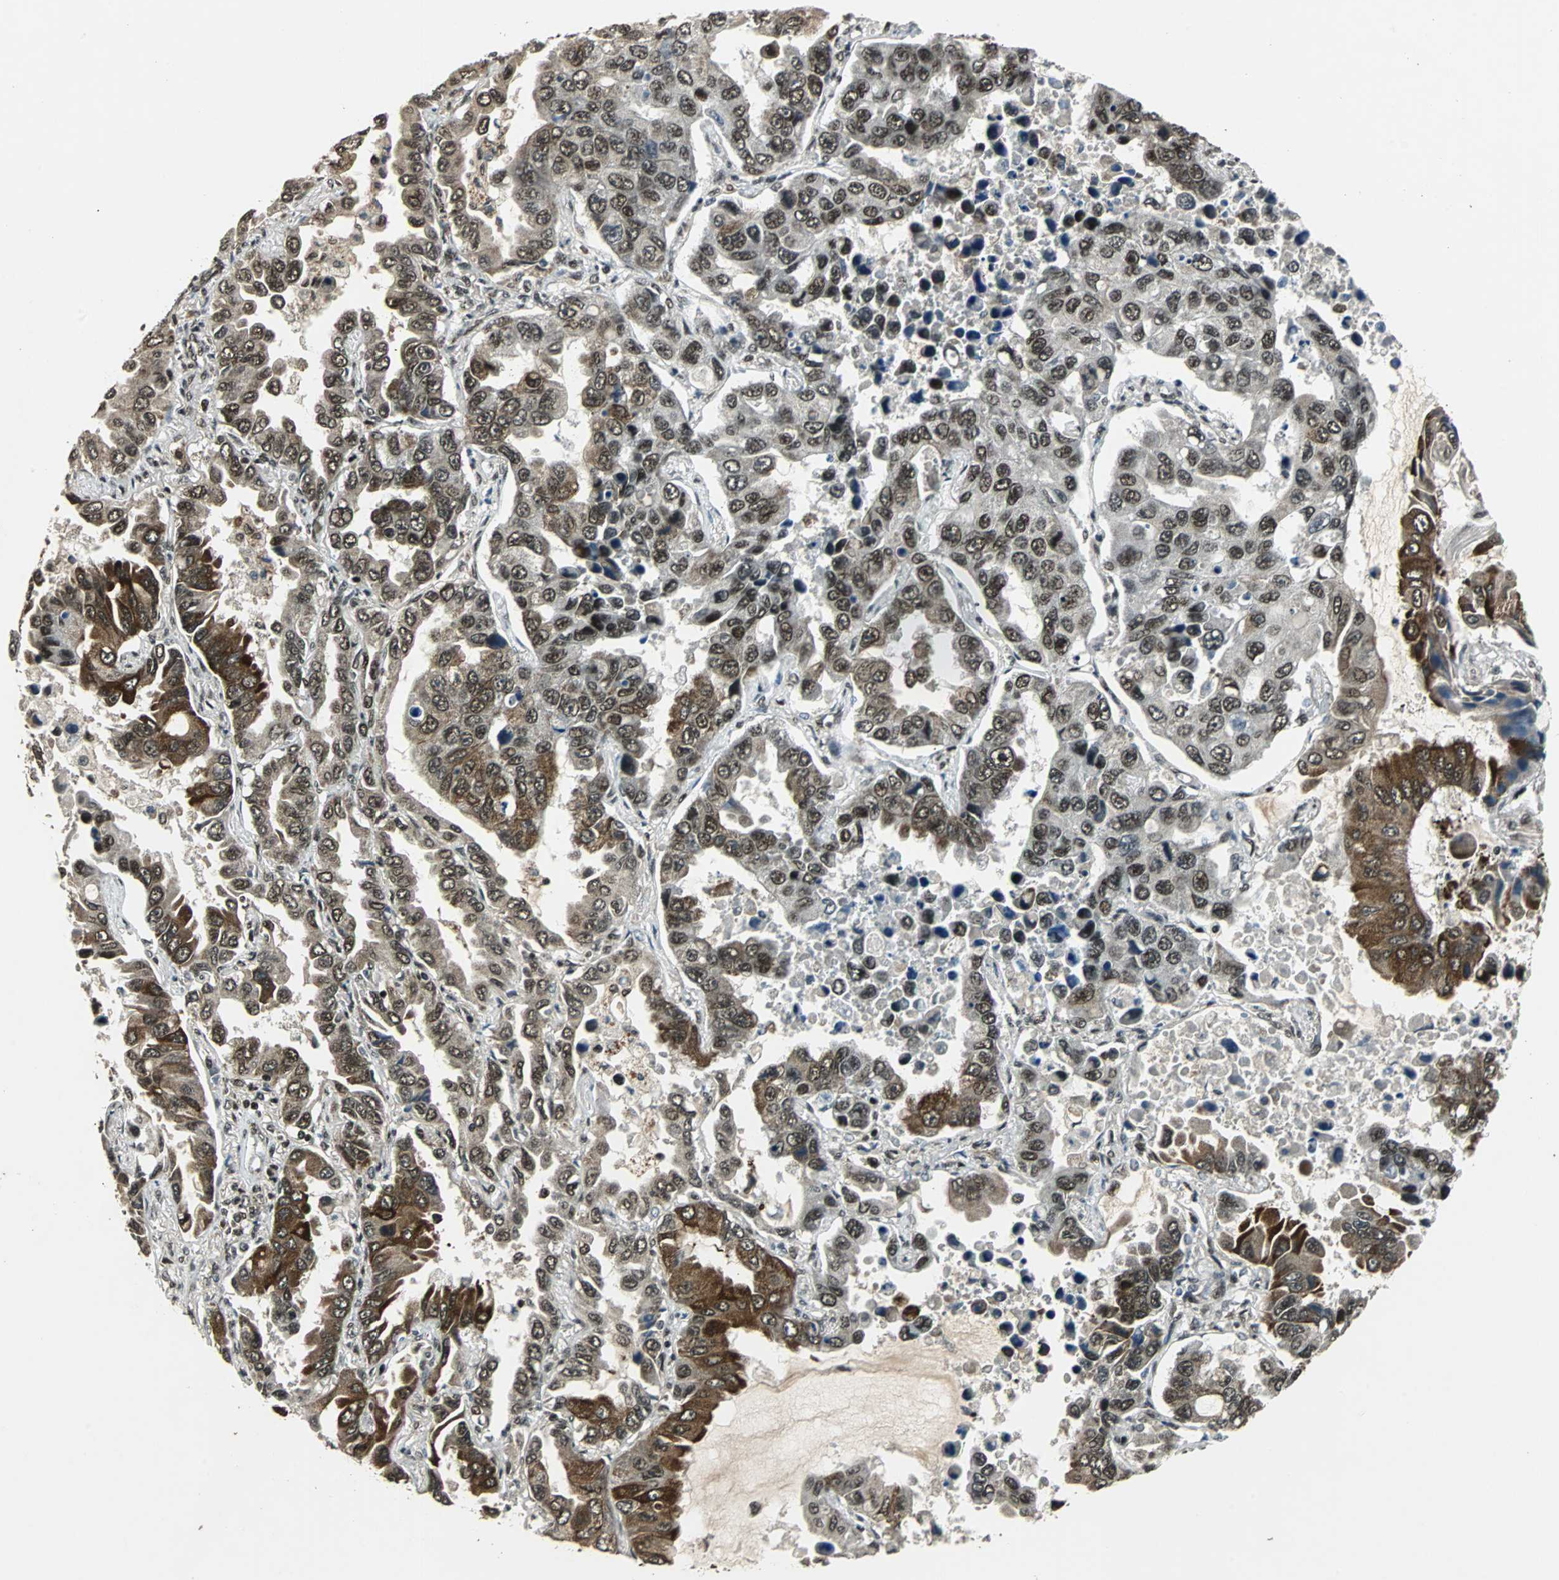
{"staining": {"intensity": "strong", "quantity": ">75%", "location": "cytoplasmic/membranous,nuclear"}, "tissue": "lung cancer", "cell_type": "Tumor cells", "image_type": "cancer", "snomed": [{"axis": "morphology", "description": "Adenocarcinoma, NOS"}, {"axis": "topography", "description": "Lung"}], "caption": "Approximately >75% of tumor cells in human lung adenocarcinoma show strong cytoplasmic/membranous and nuclear protein staining as visualized by brown immunohistochemical staining.", "gene": "TAF5", "patient": {"sex": "male", "age": 64}}